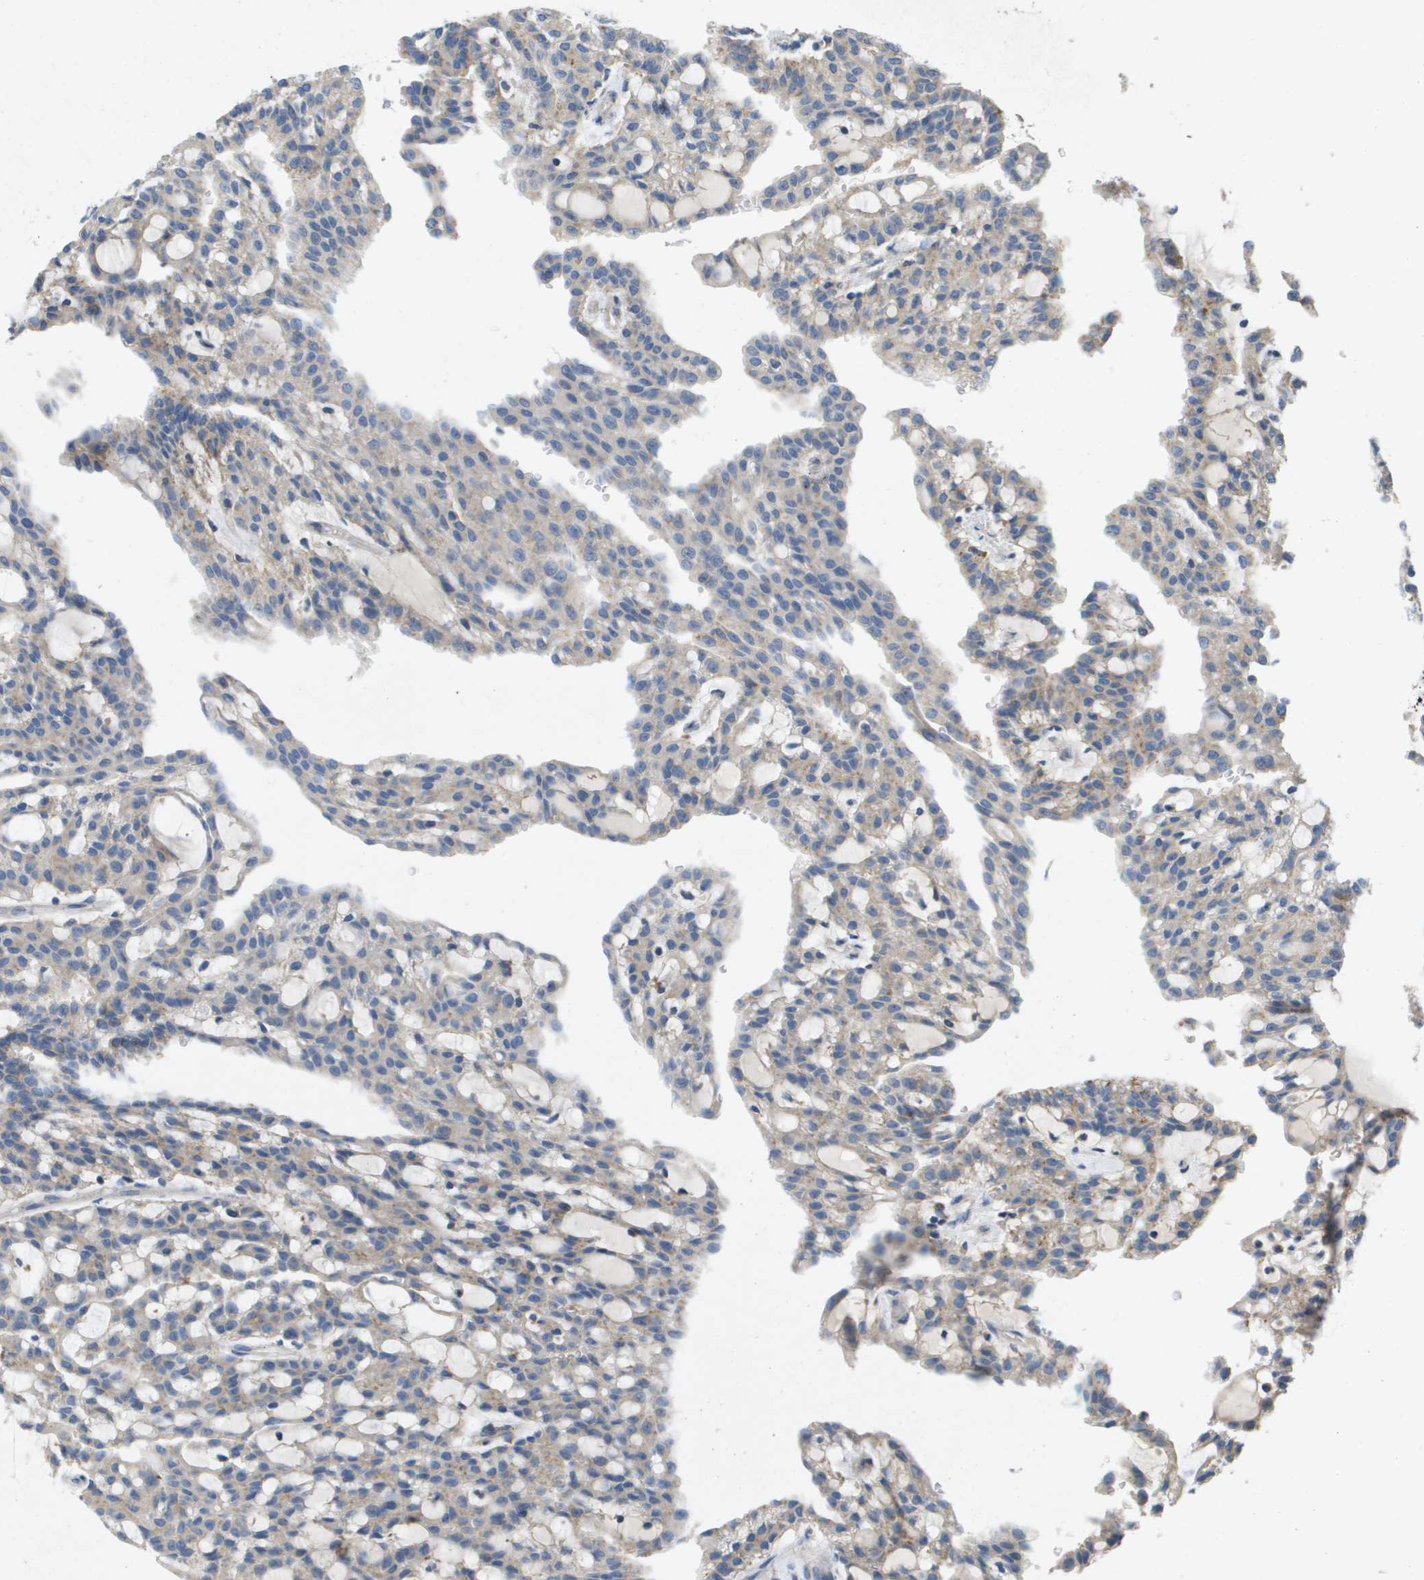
{"staining": {"intensity": "weak", "quantity": "<25%", "location": "cytoplasmic/membranous"}, "tissue": "renal cancer", "cell_type": "Tumor cells", "image_type": "cancer", "snomed": [{"axis": "morphology", "description": "Adenocarcinoma, NOS"}, {"axis": "topography", "description": "Kidney"}], "caption": "IHC of renal adenocarcinoma shows no expression in tumor cells. (Brightfield microscopy of DAB (3,3'-diaminobenzidine) immunohistochemistry (IHC) at high magnification).", "gene": "B3GNT5", "patient": {"sex": "male", "age": 63}}